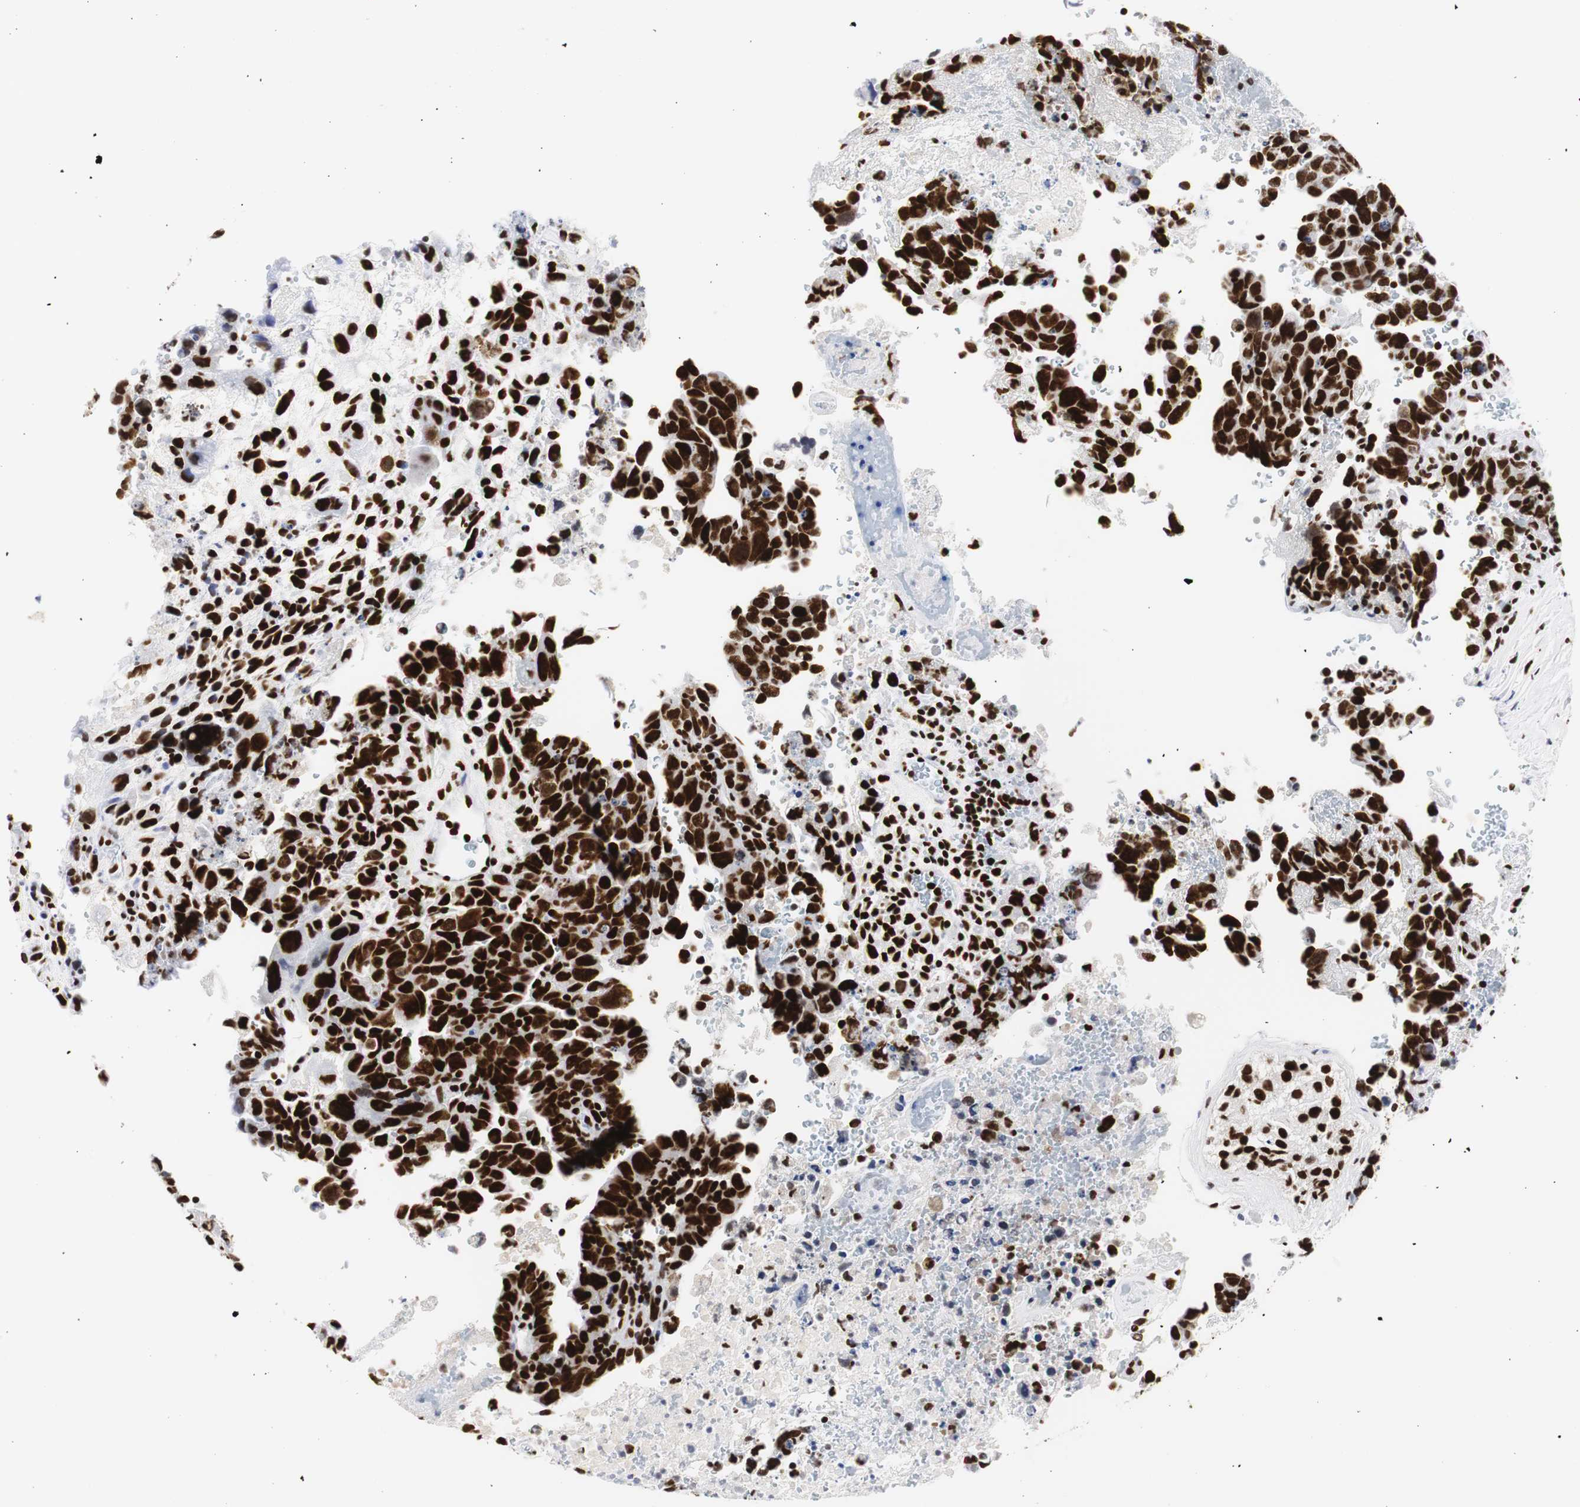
{"staining": {"intensity": "strong", "quantity": ">75%", "location": "nuclear"}, "tissue": "testis cancer", "cell_type": "Tumor cells", "image_type": "cancer", "snomed": [{"axis": "morphology", "description": "Carcinoma, Embryonal, NOS"}, {"axis": "topography", "description": "Testis"}], "caption": "This micrograph shows immunohistochemistry (IHC) staining of testis cancer (embryonal carcinoma), with high strong nuclear positivity in about >75% of tumor cells.", "gene": "HNRNPH2", "patient": {"sex": "male", "age": 28}}